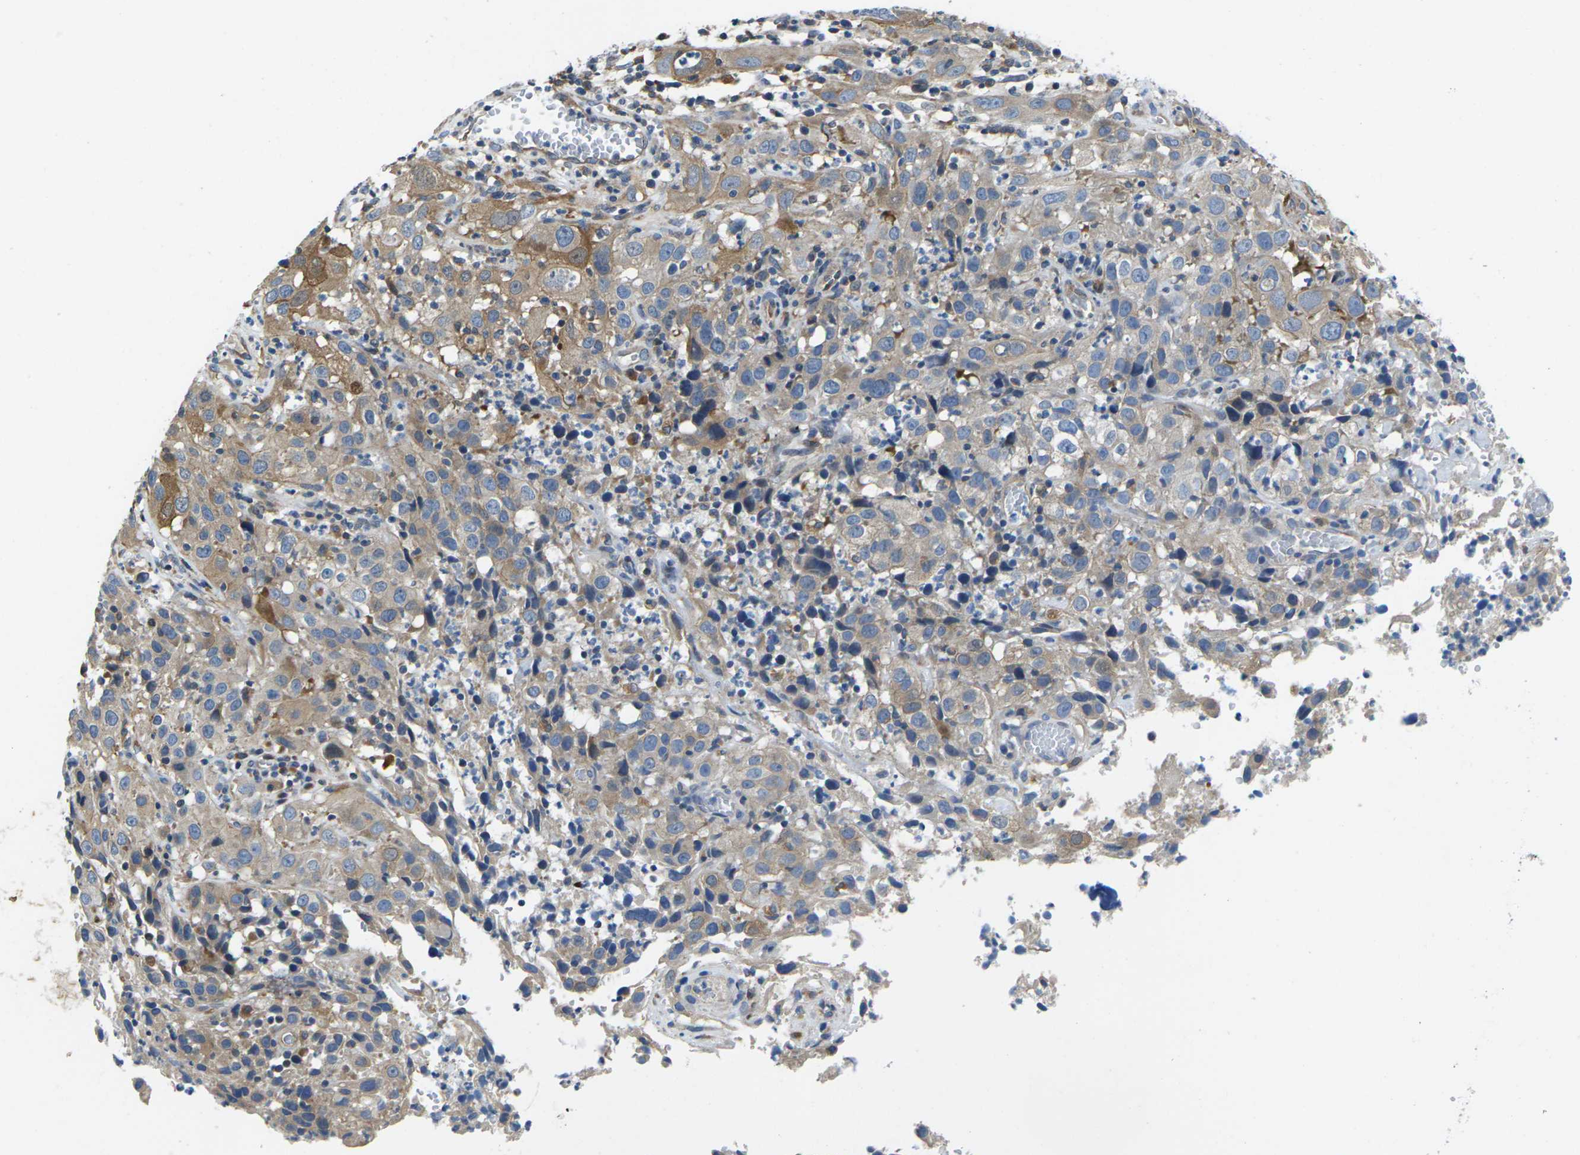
{"staining": {"intensity": "moderate", "quantity": ">75%", "location": "cytoplasmic/membranous"}, "tissue": "cervical cancer", "cell_type": "Tumor cells", "image_type": "cancer", "snomed": [{"axis": "morphology", "description": "Squamous cell carcinoma, NOS"}, {"axis": "topography", "description": "Cervix"}], "caption": "Brown immunohistochemical staining in human cervical squamous cell carcinoma shows moderate cytoplasmic/membranous expression in approximately >75% of tumor cells.", "gene": "SCNN1A", "patient": {"sex": "female", "age": 32}}